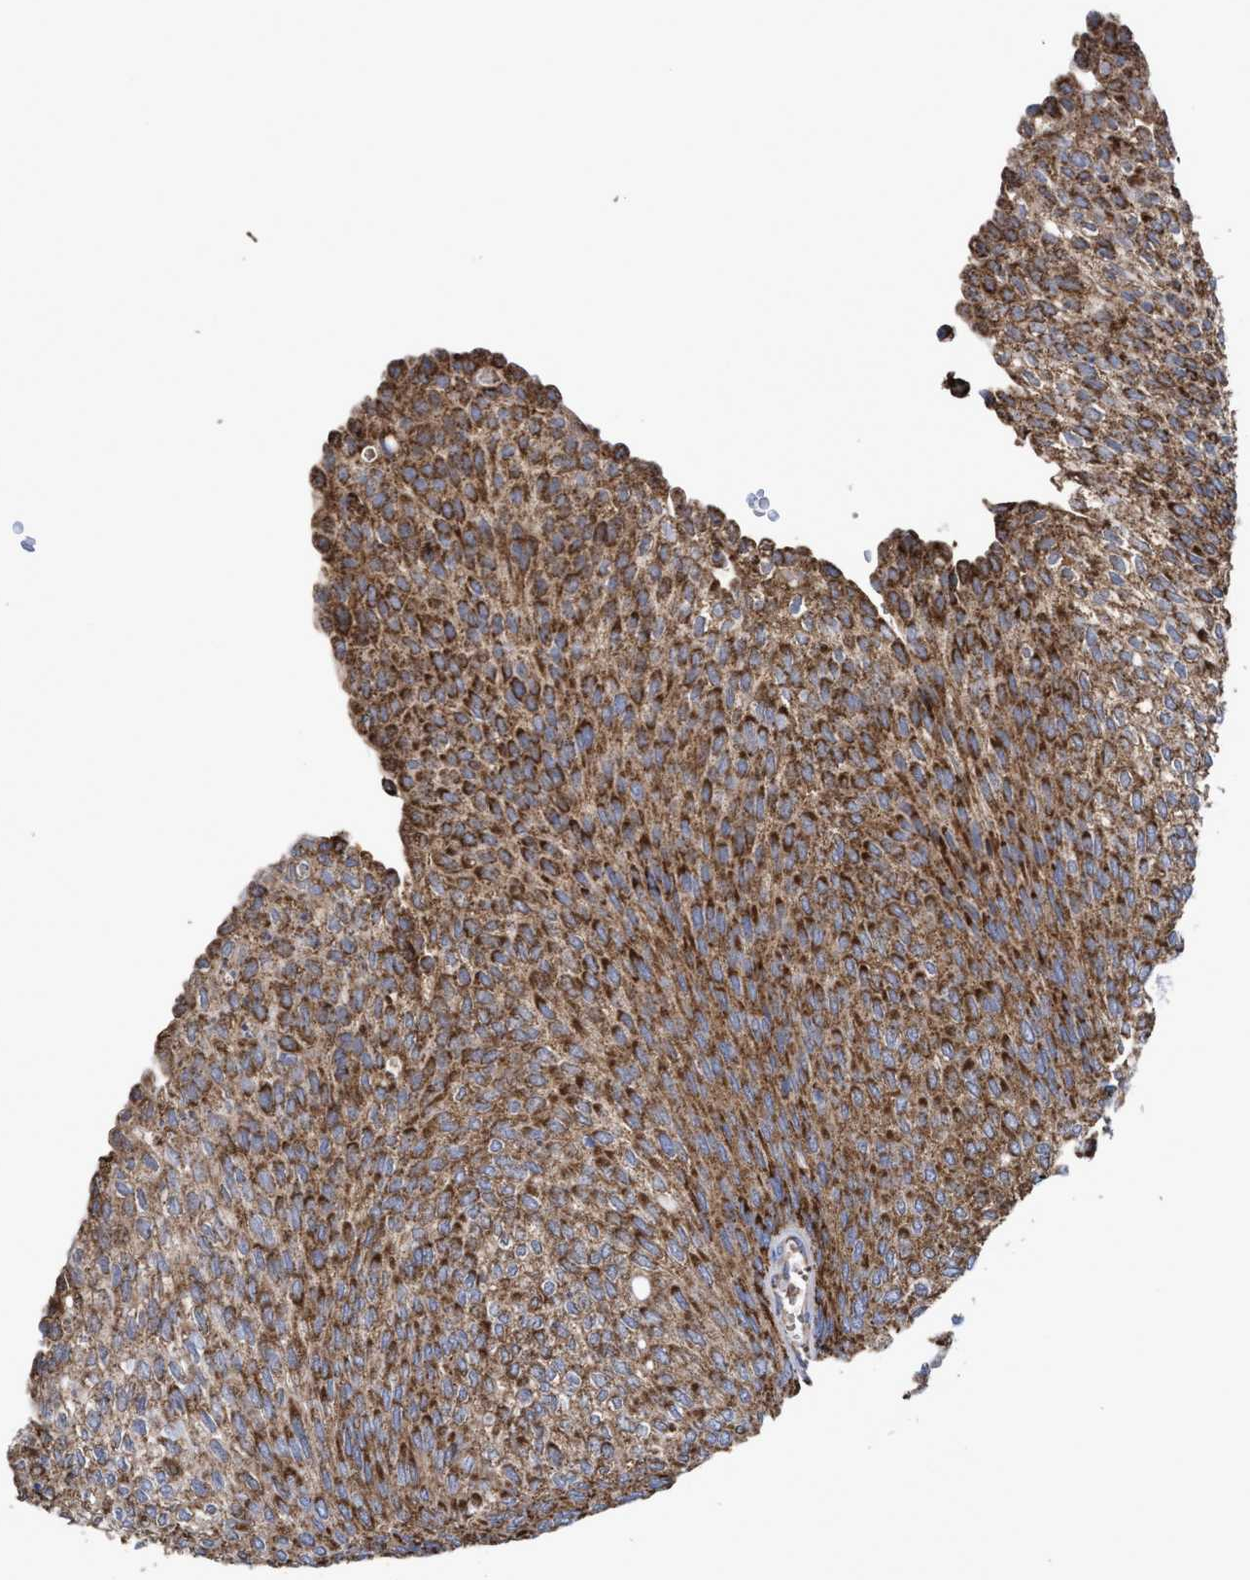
{"staining": {"intensity": "strong", "quantity": ">75%", "location": "cytoplasmic/membranous"}, "tissue": "urothelial cancer", "cell_type": "Tumor cells", "image_type": "cancer", "snomed": [{"axis": "morphology", "description": "Urothelial carcinoma, Low grade"}, {"axis": "topography", "description": "Urinary bladder"}], "caption": "Brown immunohistochemical staining in human urothelial cancer exhibits strong cytoplasmic/membranous expression in approximately >75% of tumor cells.", "gene": "COBL", "patient": {"sex": "female", "age": 79}}